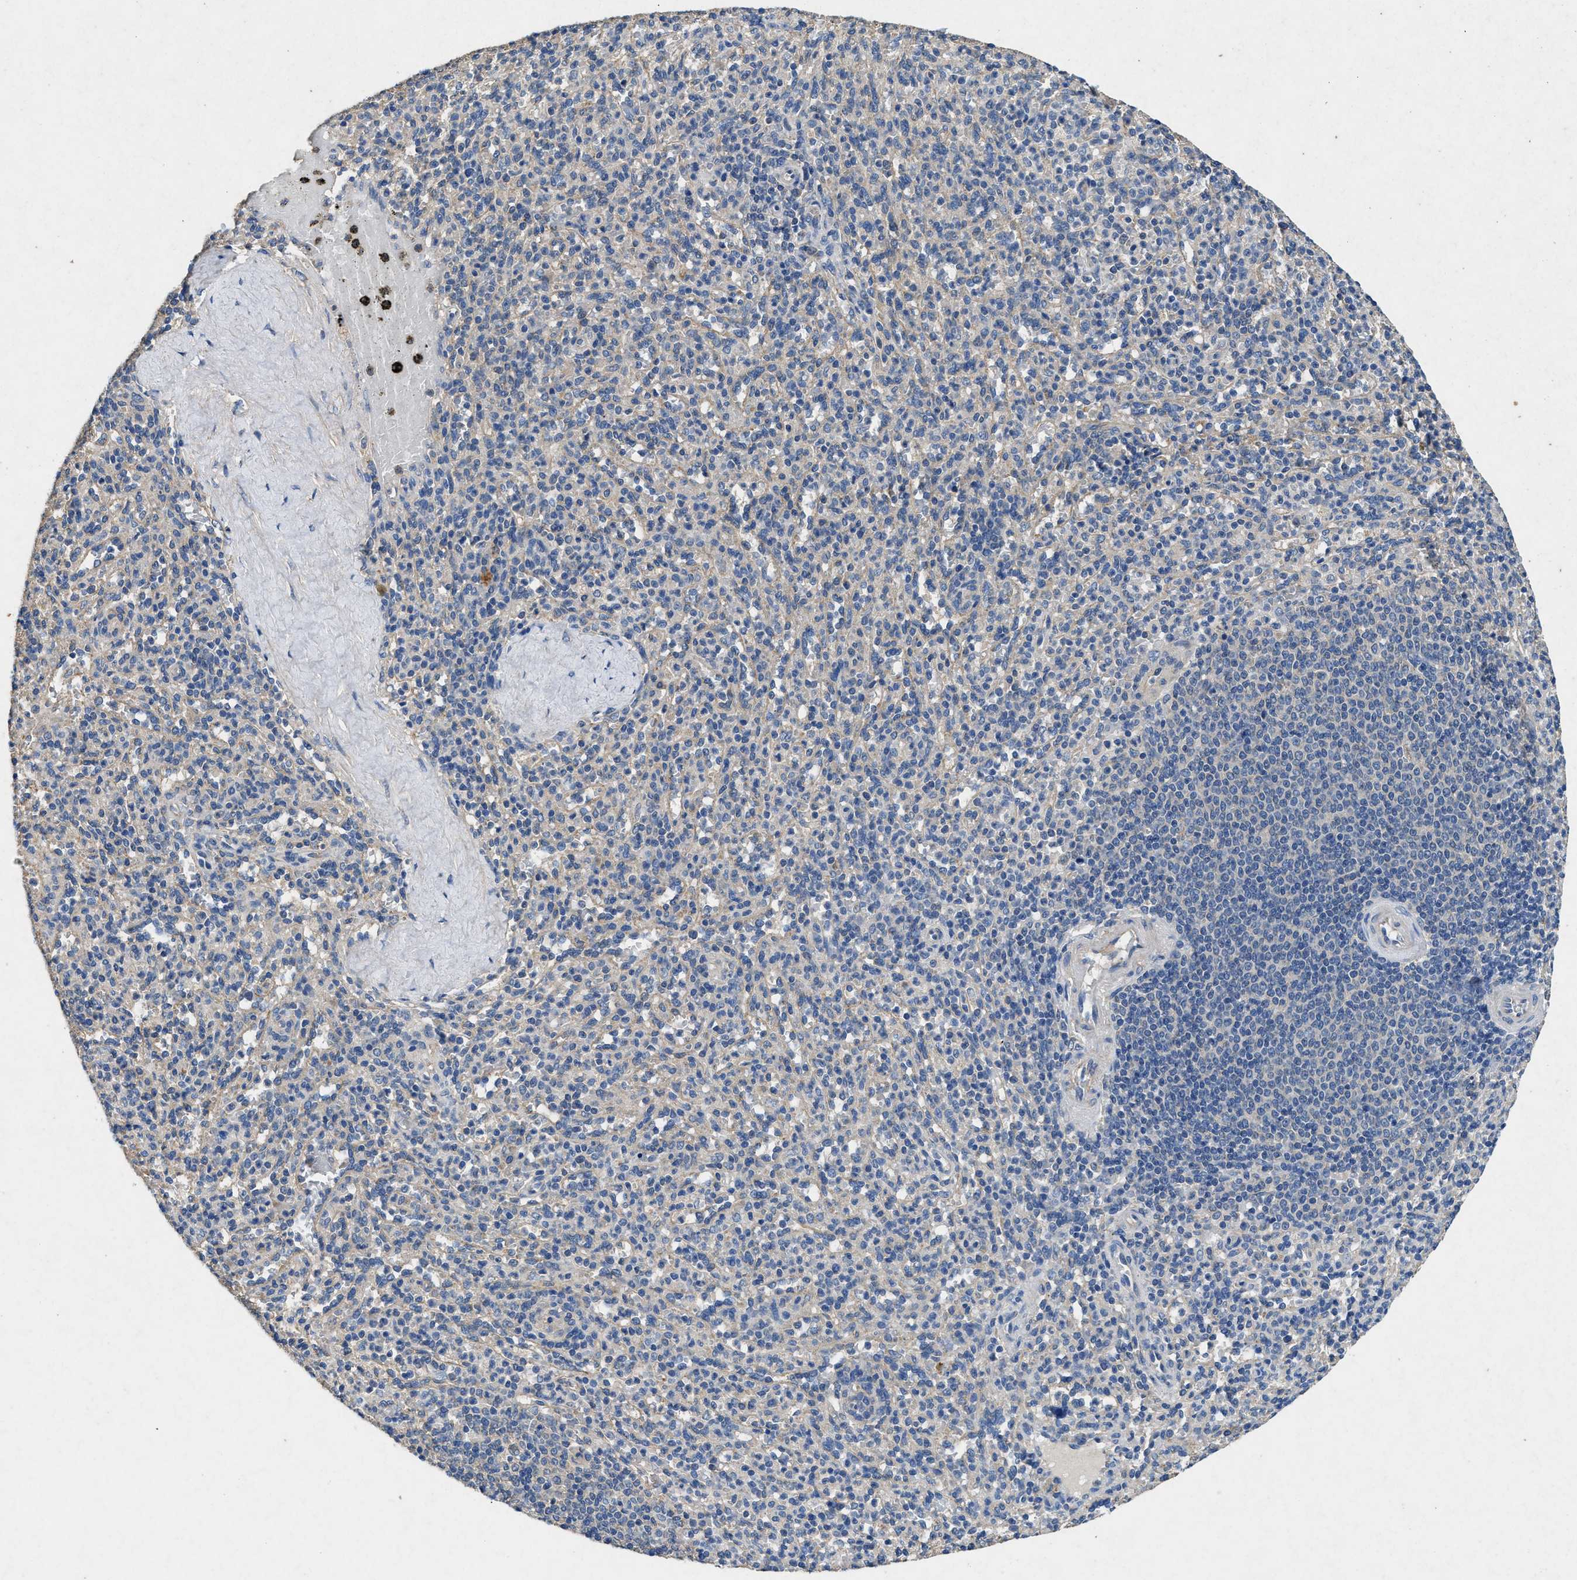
{"staining": {"intensity": "negative", "quantity": "none", "location": "none"}, "tissue": "spleen", "cell_type": "Cells in red pulp", "image_type": "normal", "snomed": [{"axis": "morphology", "description": "Normal tissue, NOS"}, {"axis": "topography", "description": "Spleen"}], "caption": "The image reveals no significant expression in cells in red pulp of spleen.", "gene": "CDK15", "patient": {"sex": "male", "age": 36}}